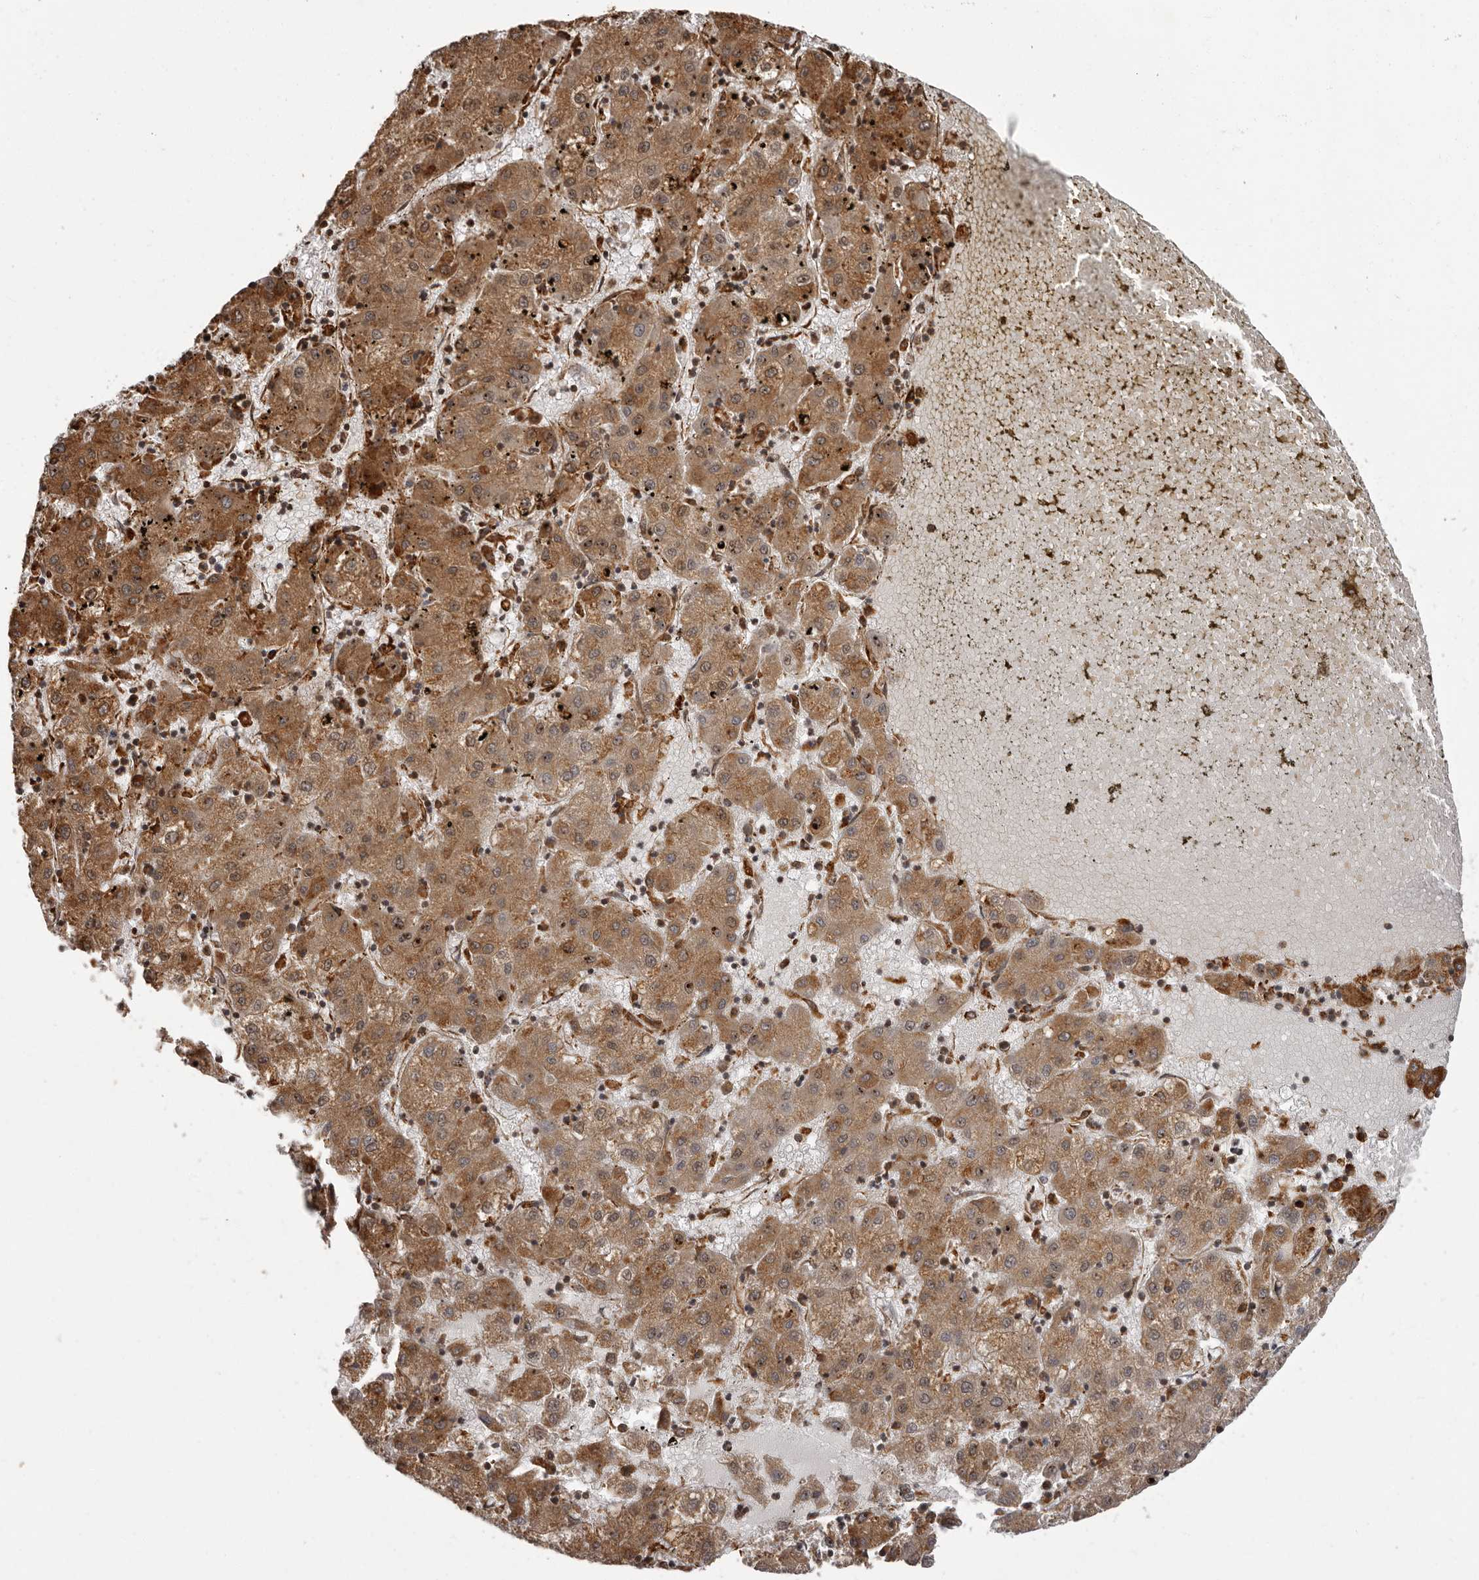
{"staining": {"intensity": "moderate", "quantity": ">75%", "location": "cytoplasmic/membranous,nuclear"}, "tissue": "liver cancer", "cell_type": "Tumor cells", "image_type": "cancer", "snomed": [{"axis": "morphology", "description": "Carcinoma, Hepatocellular, NOS"}, {"axis": "topography", "description": "Liver"}], "caption": "IHC staining of liver cancer, which exhibits medium levels of moderate cytoplasmic/membranous and nuclear positivity in approximately >75% of tumor cells indicating moderate cytoplasmic/membranous and nuclear protein staining. The staining was performed using DAB (brown) for protein detection and nuclei were counterstained in hematoxylin (blue).", "gene": "IL32", "patient": {"sex": "male", "age": 72}}